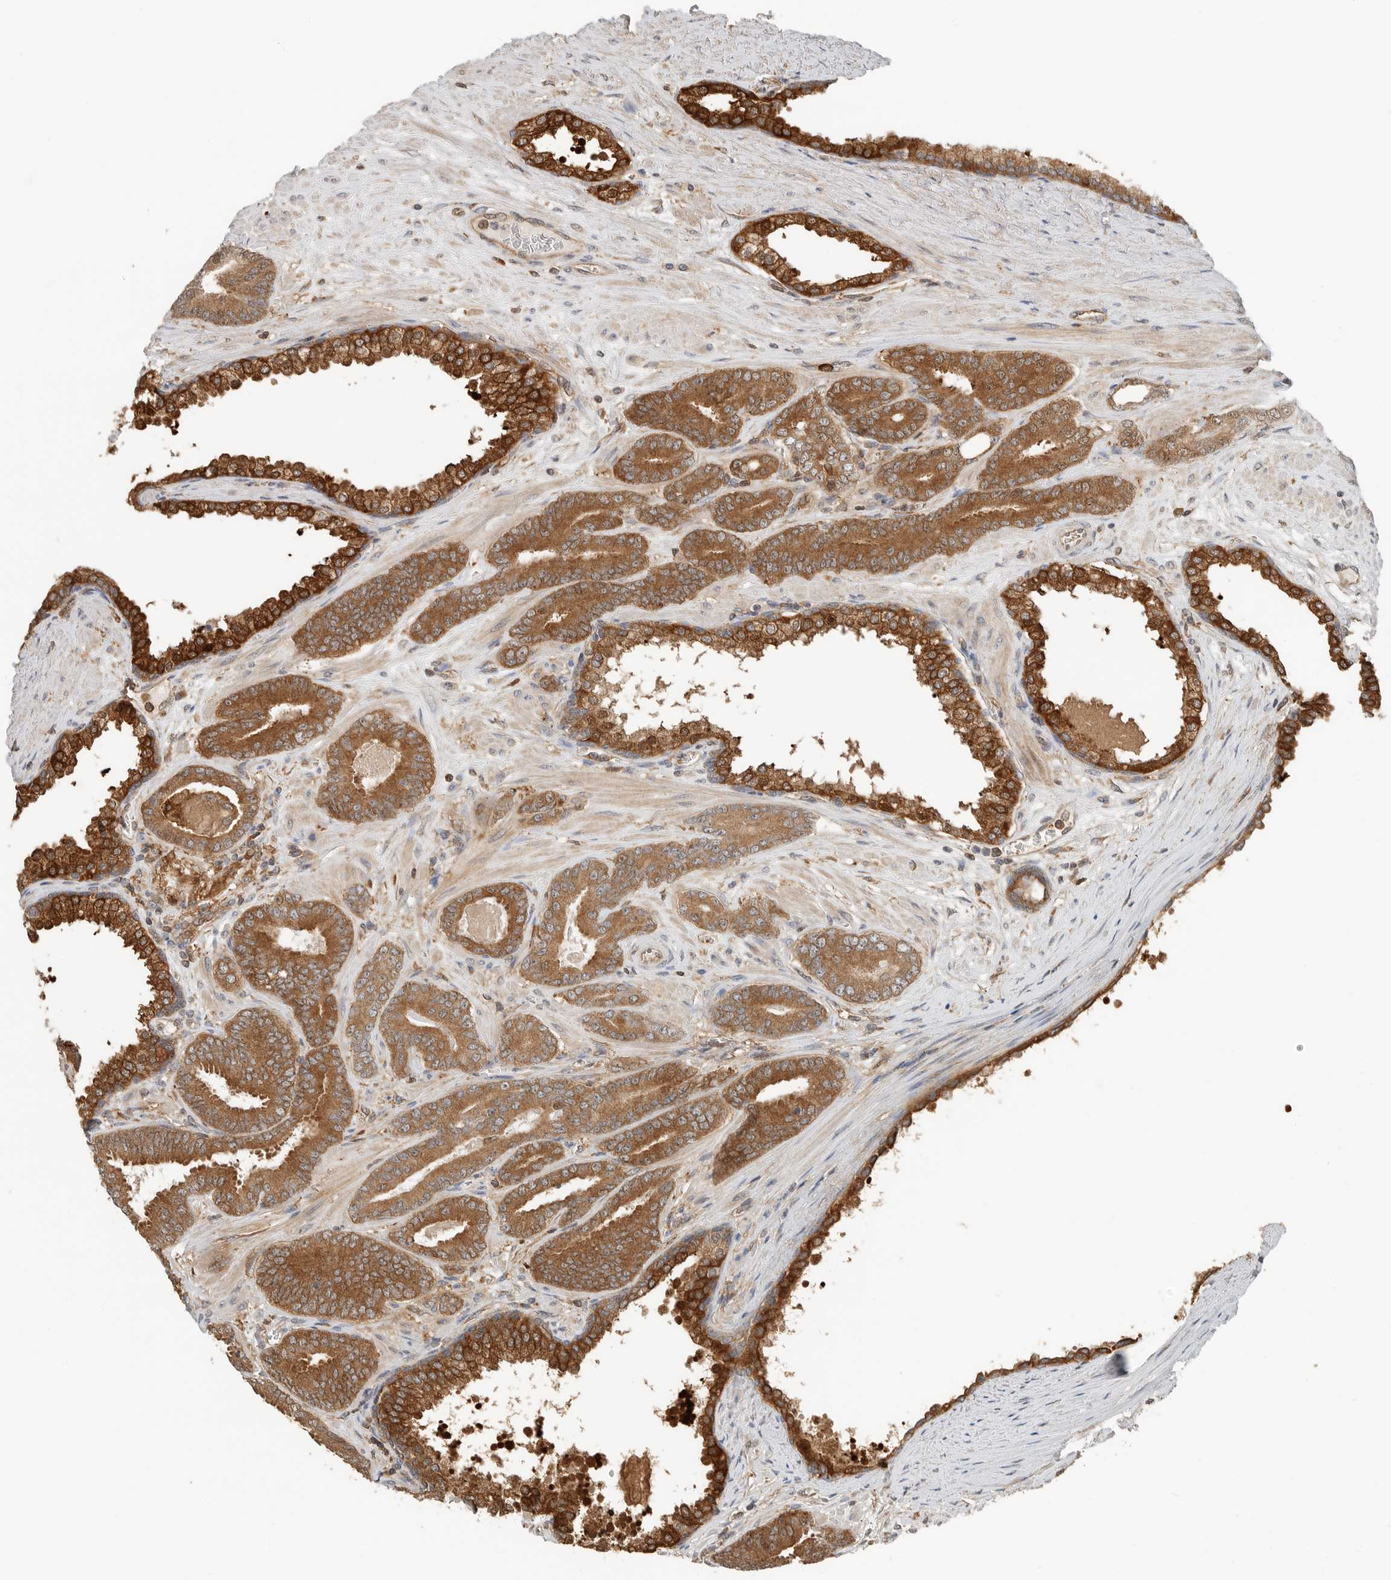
{"staining": {"intensity": "moderate", "quantity": ">75%", "location": "cytoplasmic/membranous"}, "tissue": "prostate cancer", "cell_type": "Tumor cells", "image_type": "cancer", "snomed": [{"axis": "morphology", "description": "Adenocarcinoma, Low grade"}, {"axis": "topography", "description": "Prostate"}], "caption": "High-power microscopy captured an immunohistochemistry (IHC) image of prostate adenocarcinoma (low-grade), revealing moderate cytoplasmic/membranous expression in approximately >75% of tumor cells.", "gene": "XPNPEP1", "patient": {"sex": "male", "age": 62}}